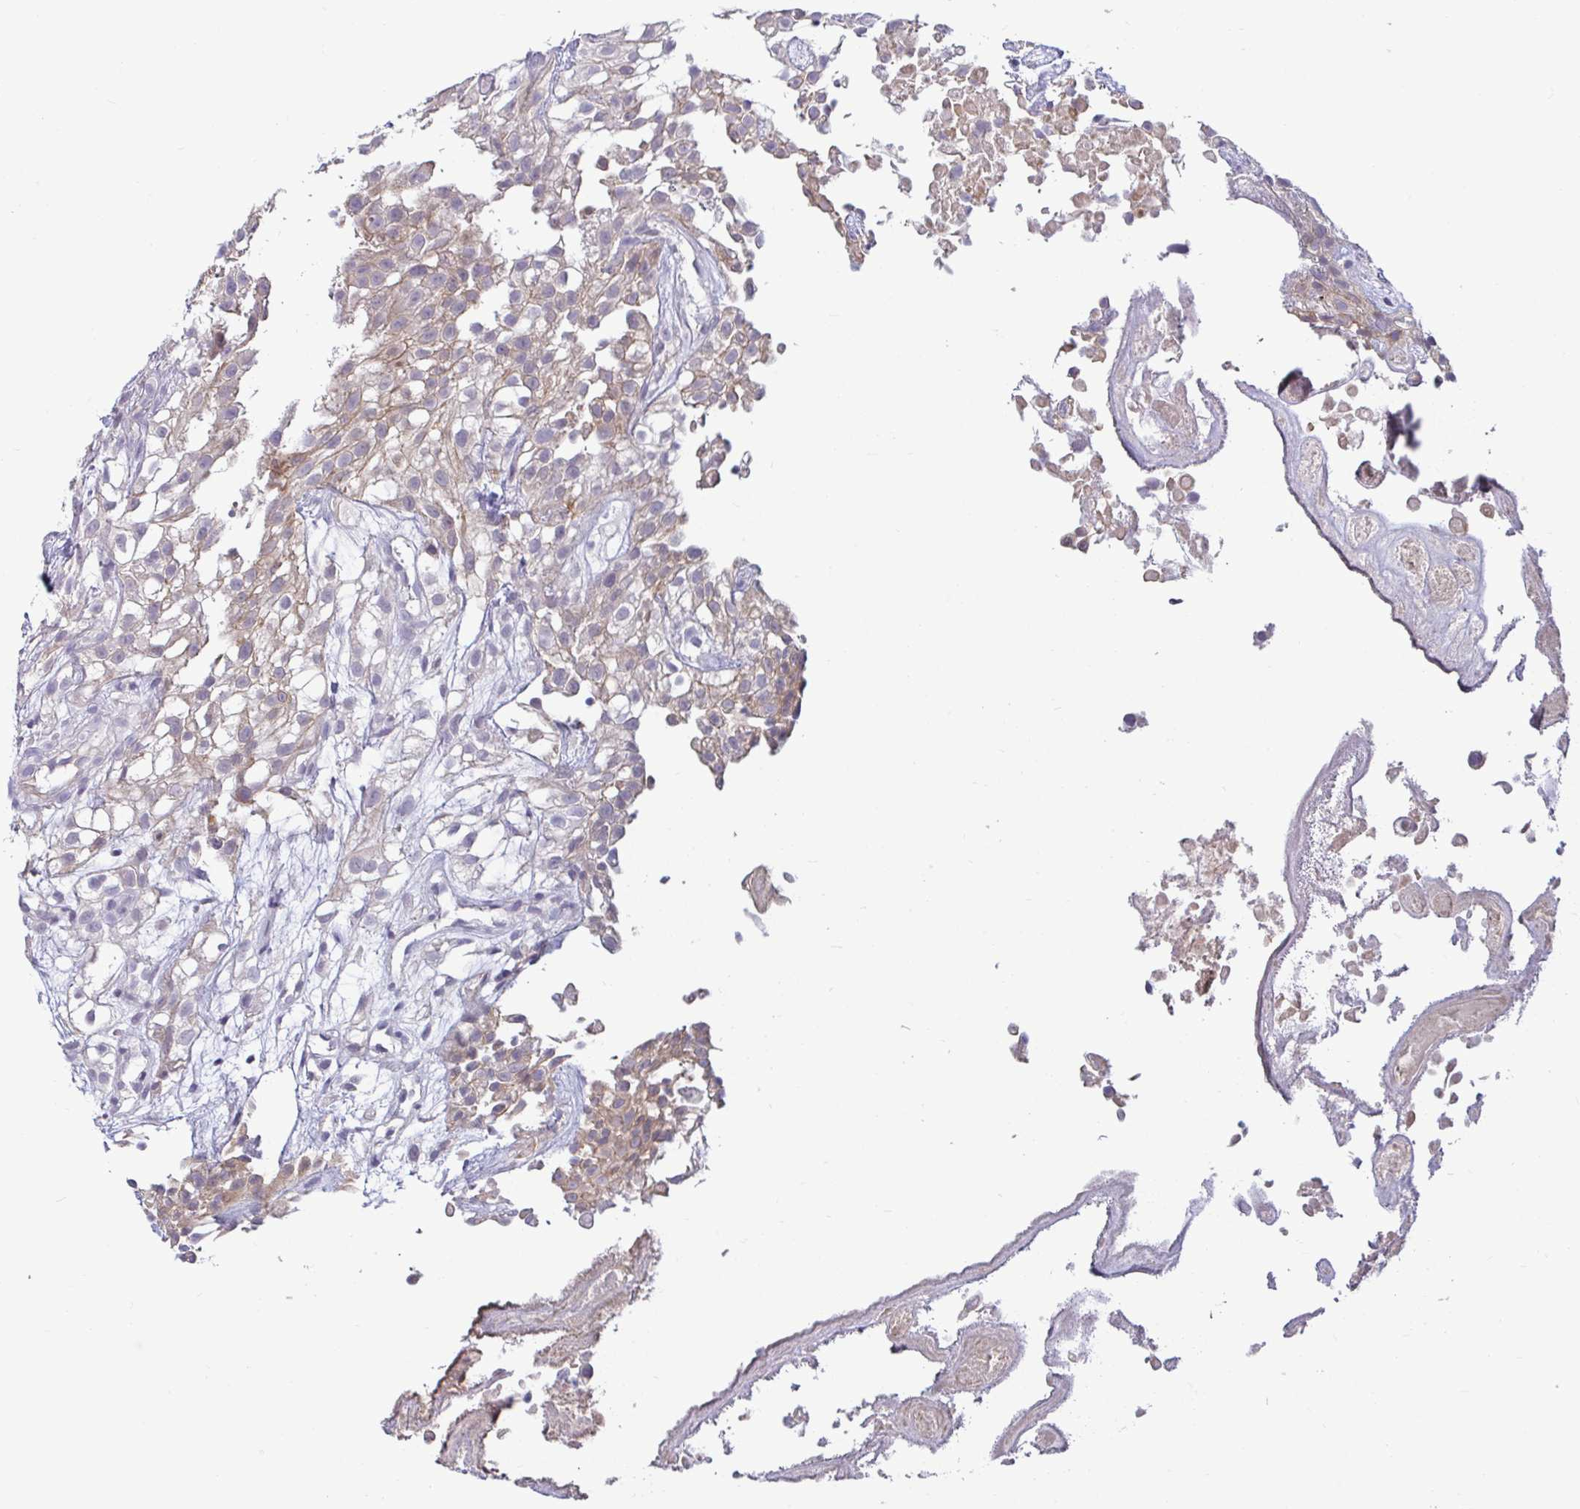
{"staining": {"intensity": "weak", "quantity": "25%-75%", "location": "cytoplasmic/membranous"}, "tissue": "urothelial cancer", "cell_type": "Tumor cells", "image_type": "cancer", "snomed": [{"axis": "morphology", "description": "Urothelial carcinoma, High grade"}, {"axis": "topography", "description": "Urinary bladder"}], "caption": "Urothelial carcinoma (high-grade) stained with IHC demonstrates weak cytoplasmic/membranous expression in about 25%-75% of tumor cells.", "gene": "GSTM1", "patient": {"sex": "male", "age": 56}}